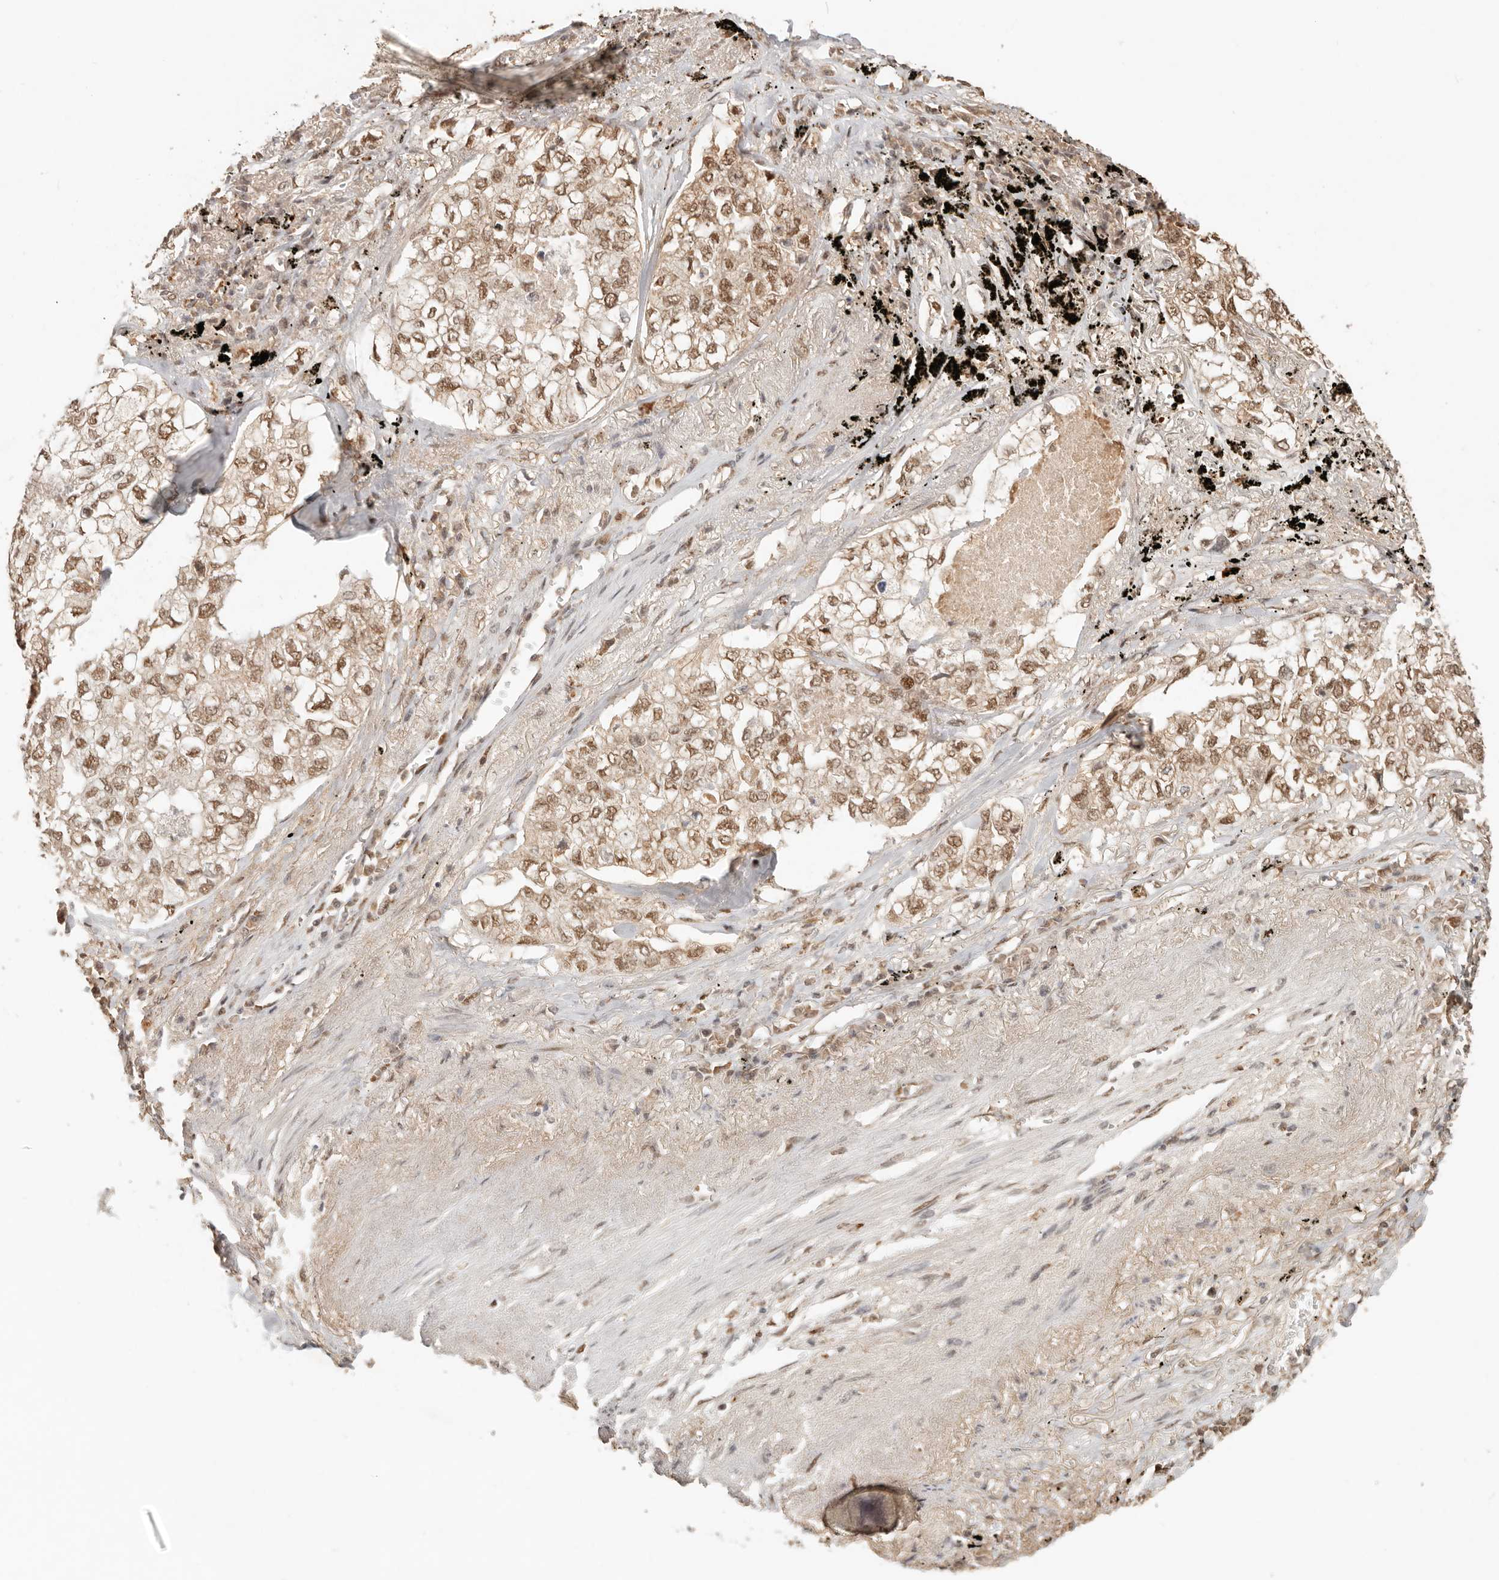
{"staining": {"intensity": "moderate", "quantity": ">75%", "location": "nuclear"}, "tissue": "lung cancer", "cell_type": "Tumor cells", "image_type": "cancer", "snomed": [{"axis": "morphology", "description": "Adenocarcinoma, NOS"}, {"axis": "topography", "description": "Lung"}], "caption": "Protein staining displays moderate nuclear expression in about >75% of tumor cells in lung cancer (adenocarcinoma).", "gene": "NPAS2", "patient": {"sex": "male", "age": 65}}